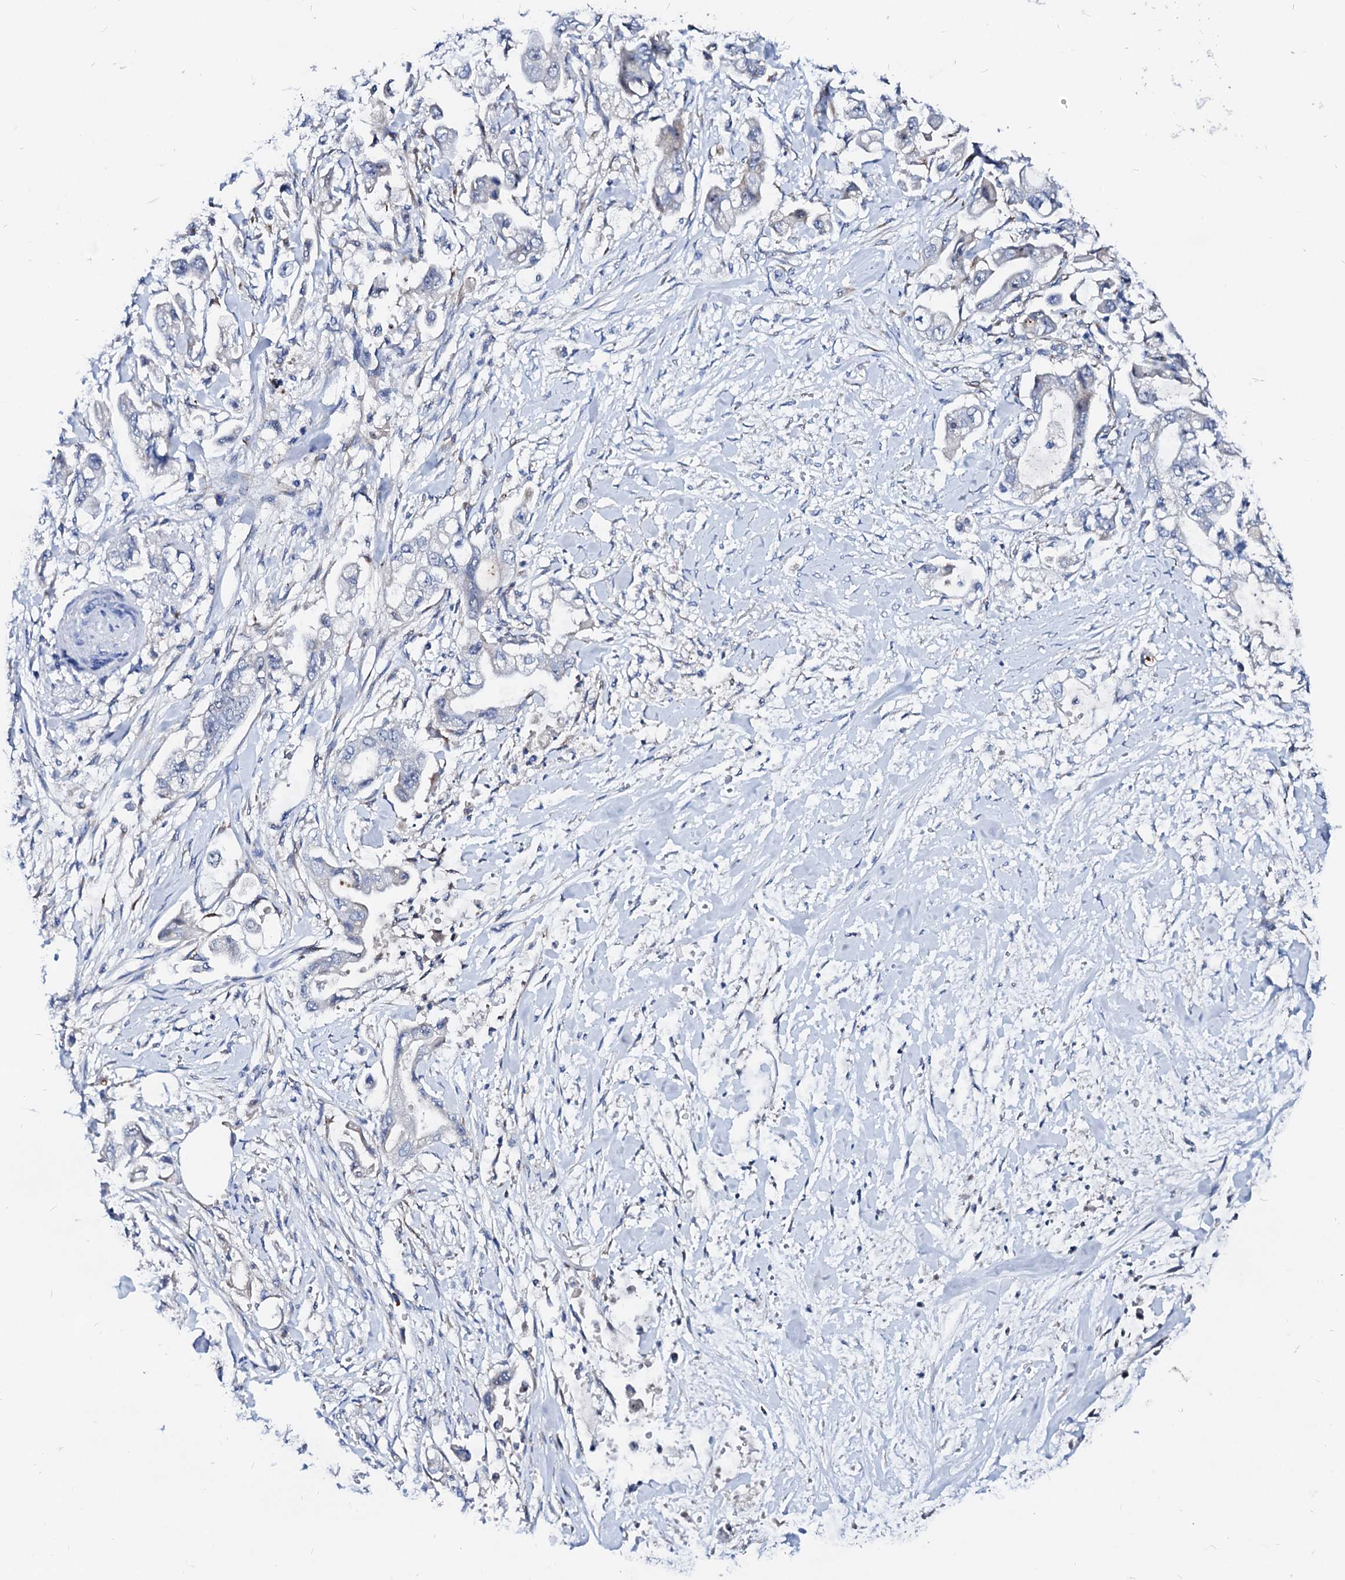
{"staining": {"intensity": "negative", "quantity": "none", "location": "none"}, "tissue": "stomach cancer", "cell_type": "Tumor cells", "image_type": "cancer", "snomed": [{"axis": "morphology", "description": "Adenocarcinoma, NOS"}, {"axis": "topography", "description": "Stomach"}], "caption": "Immunohistochemical staining of human stomach cancer exhibits no significant positivity in tumor cells.", "gene": "BTBD16", "patient": {"sex": "male", "age": 62}}